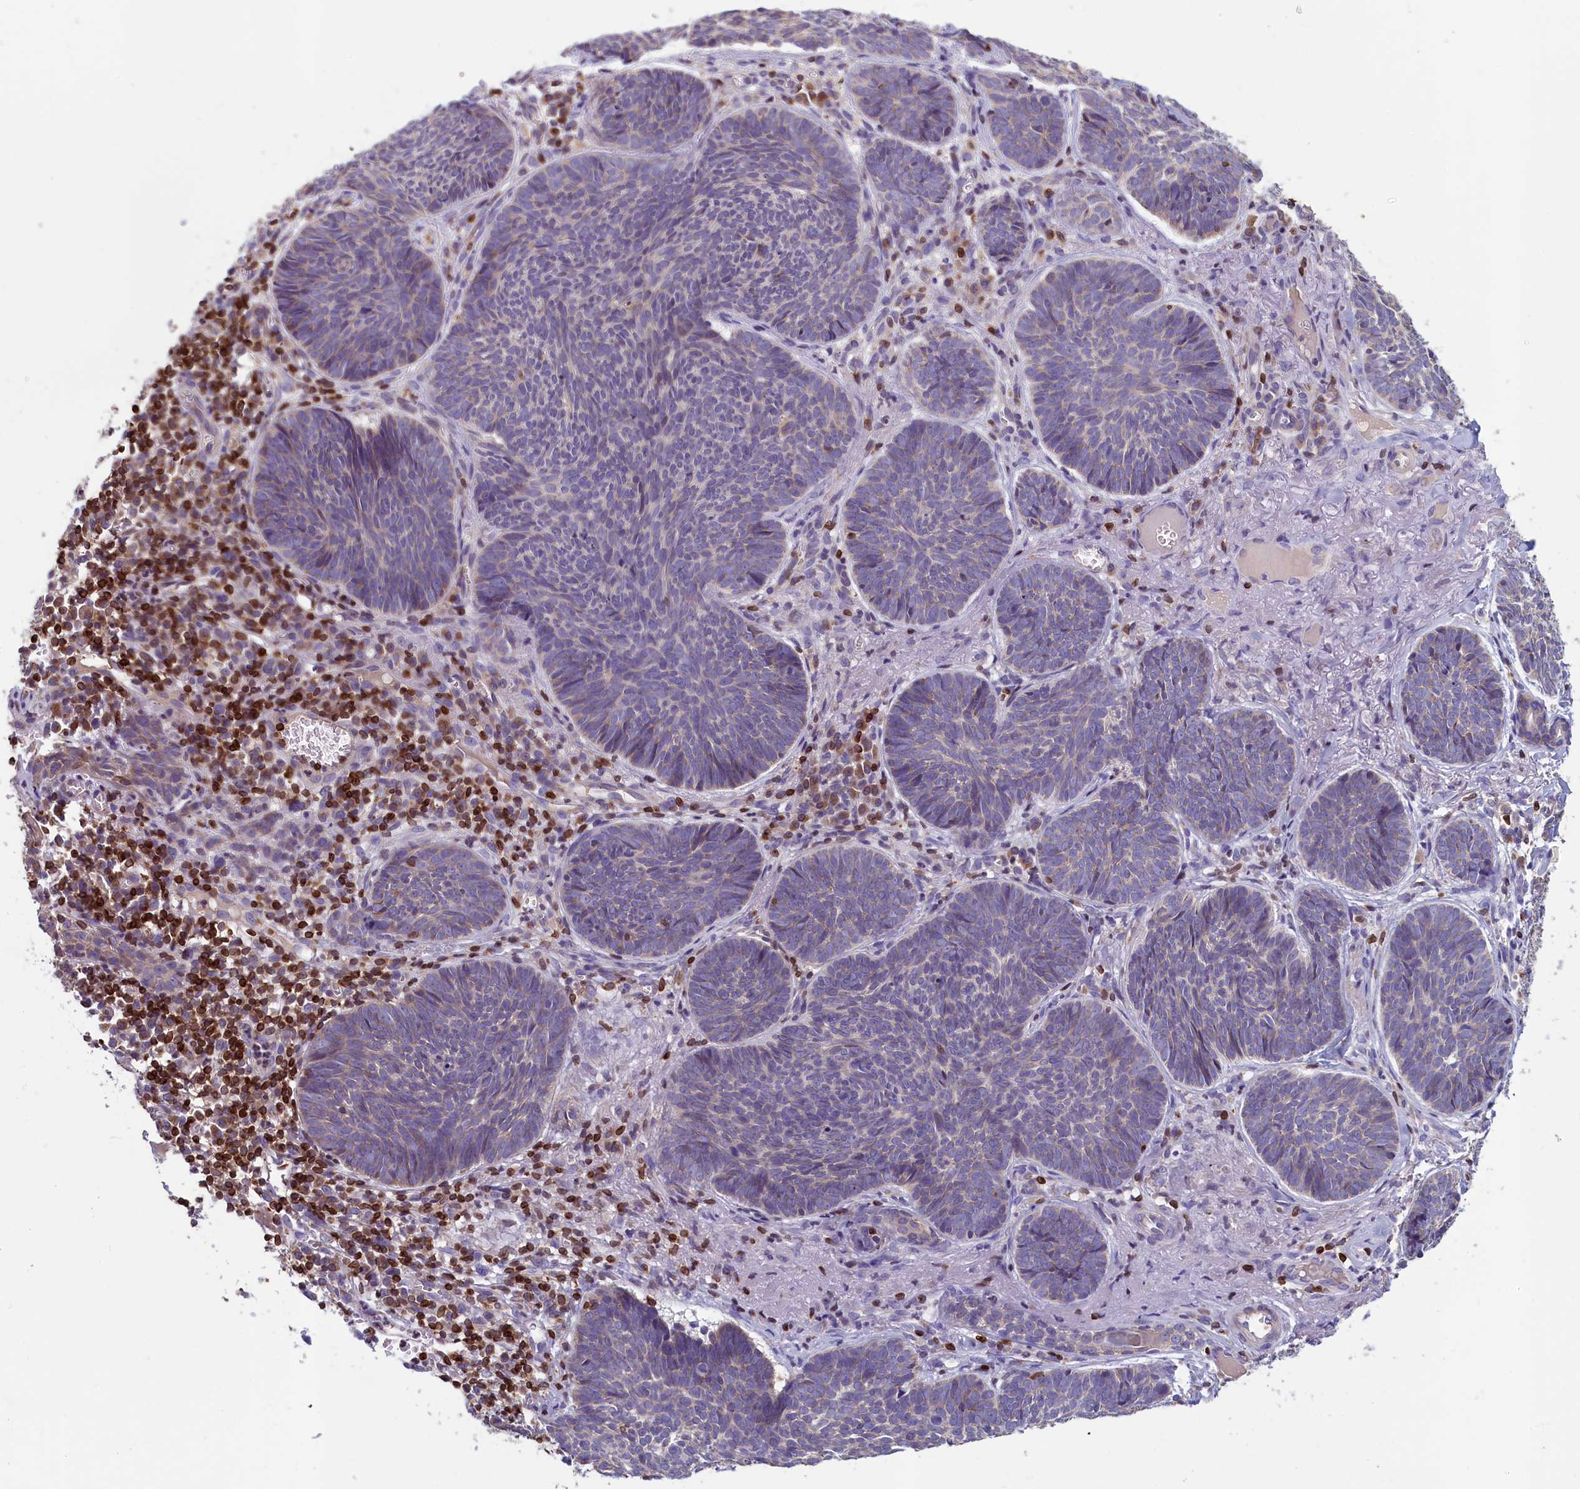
{"staining": {"intensity": "negative", "quantity": "none", "location": "none"}, "tissue": "skin cancer", "cell_type": "Tumor cells", "image_type": "cancer", "snomed": [{"axis": "morphology", "description": "Basal cell carcinoma"}, {"axis": "topography", "description": "Skin"}], "caption": "There is no significant expression in tumor cells of basal cell carcinoma (skin).", "gene": "TRAF3IP3", "patient": {"sex": "female", "age": 74}}